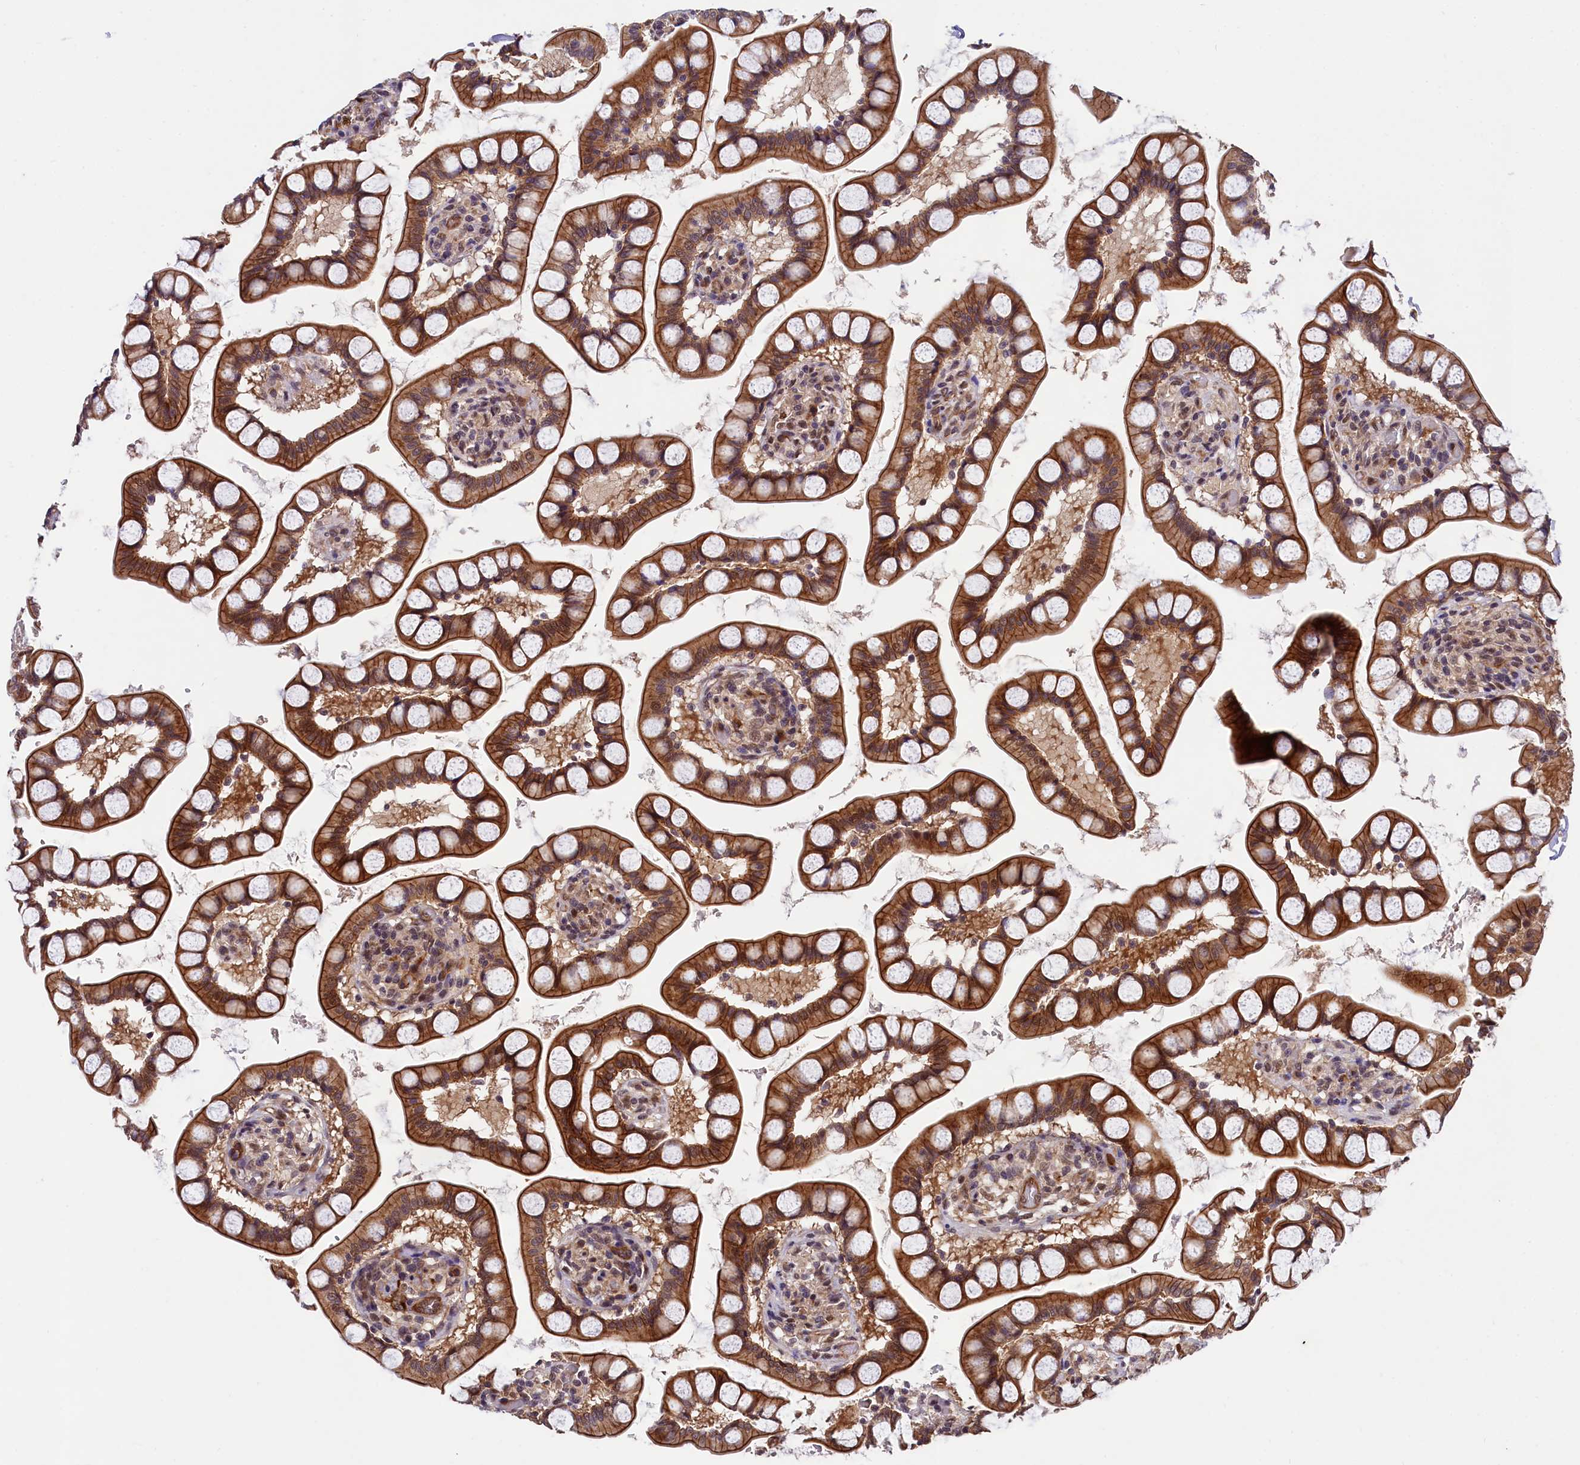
{"staining": {"intensity": "strong", "quantity": ">75%", "location": "cytoplasmic/membranous"}, "tissue": "small intestine", "cell_type": "Glandular cells", "image_type": "normal", "snomed": [{"axis": "morphology", "description": "Normal tissue, NOS"}, {"axis": "topography", "description": "Small intestine"}], "caption": "Immunohistochemistry micrograph of unremarkable small intestine stained for a protein (brown), which displays high levels of strong cytoplasmic/membranous positivity in about >75% of glandular cells.", "gene": "ARL14EP", "patient": {"sex": "male", "age": 52}}